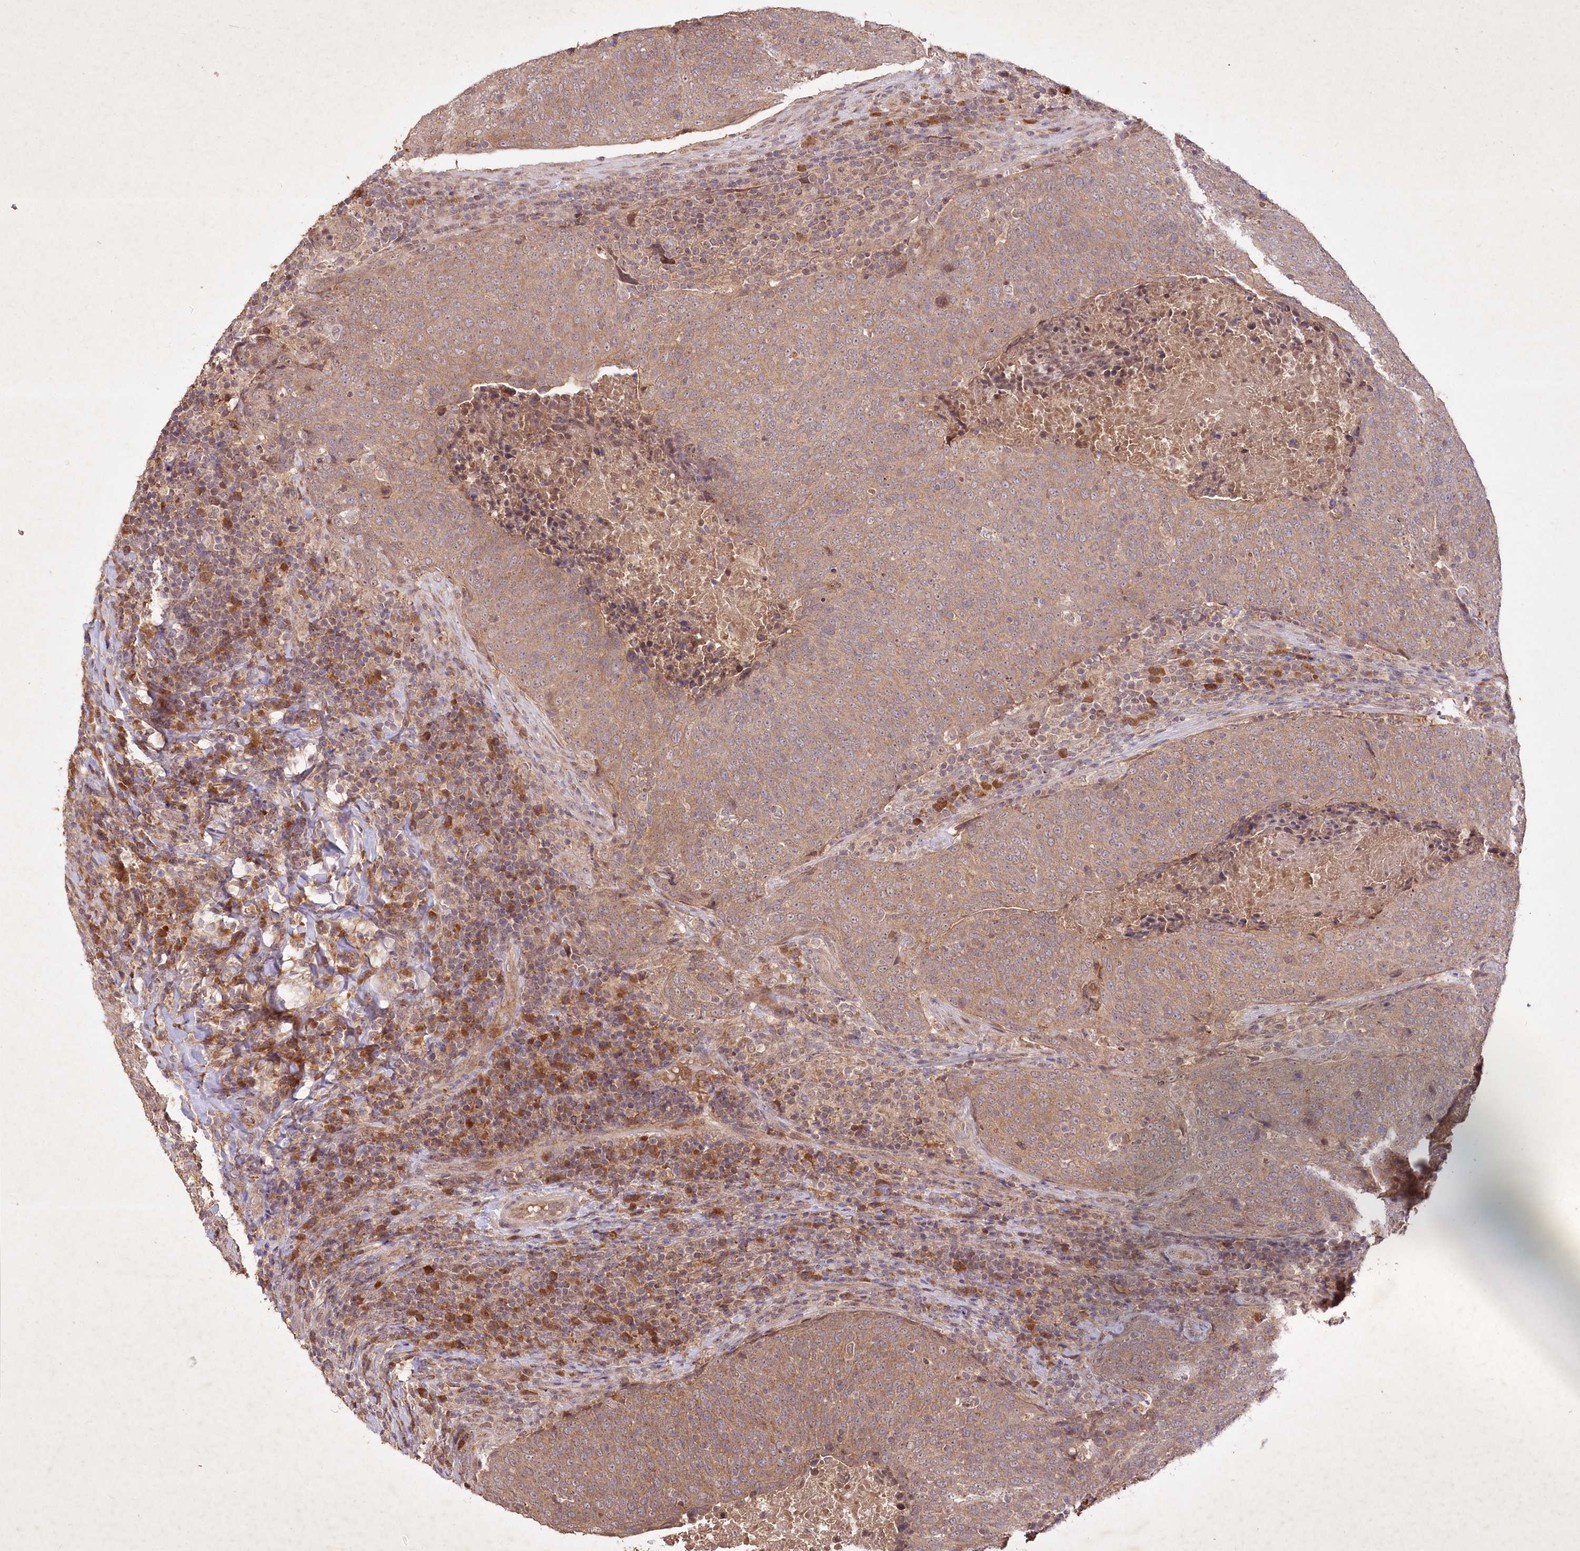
{"staining": {"intensity": "moderate", "quantity": ">75%", "location": "cytoplasmic/membranous"}, "tissue": "head and neck cancer", "cell_type": "Tumor cells", "image_type": "cancer", "snomed": [{"axis": "morphology", "description": "Squamous cell carcinoma, NOS"}, {"axis": "morphology", "description": "Squamous cell carcinoma, metastatic, NOS"}, {"axis": "topography", "description": "Lymph node"}, {"axis": "topography", "description": "Head-Neck"}], "caption": "Tumor cells reveal moderate cytoplasmic/membranous staining in approximately >75% of cells in head and neck cancer. (Brightfield microscopy of DAB IHC at high magnification).", "gene": "IRAK1BP1", "patient": {"sex": "male", "age": 62}}